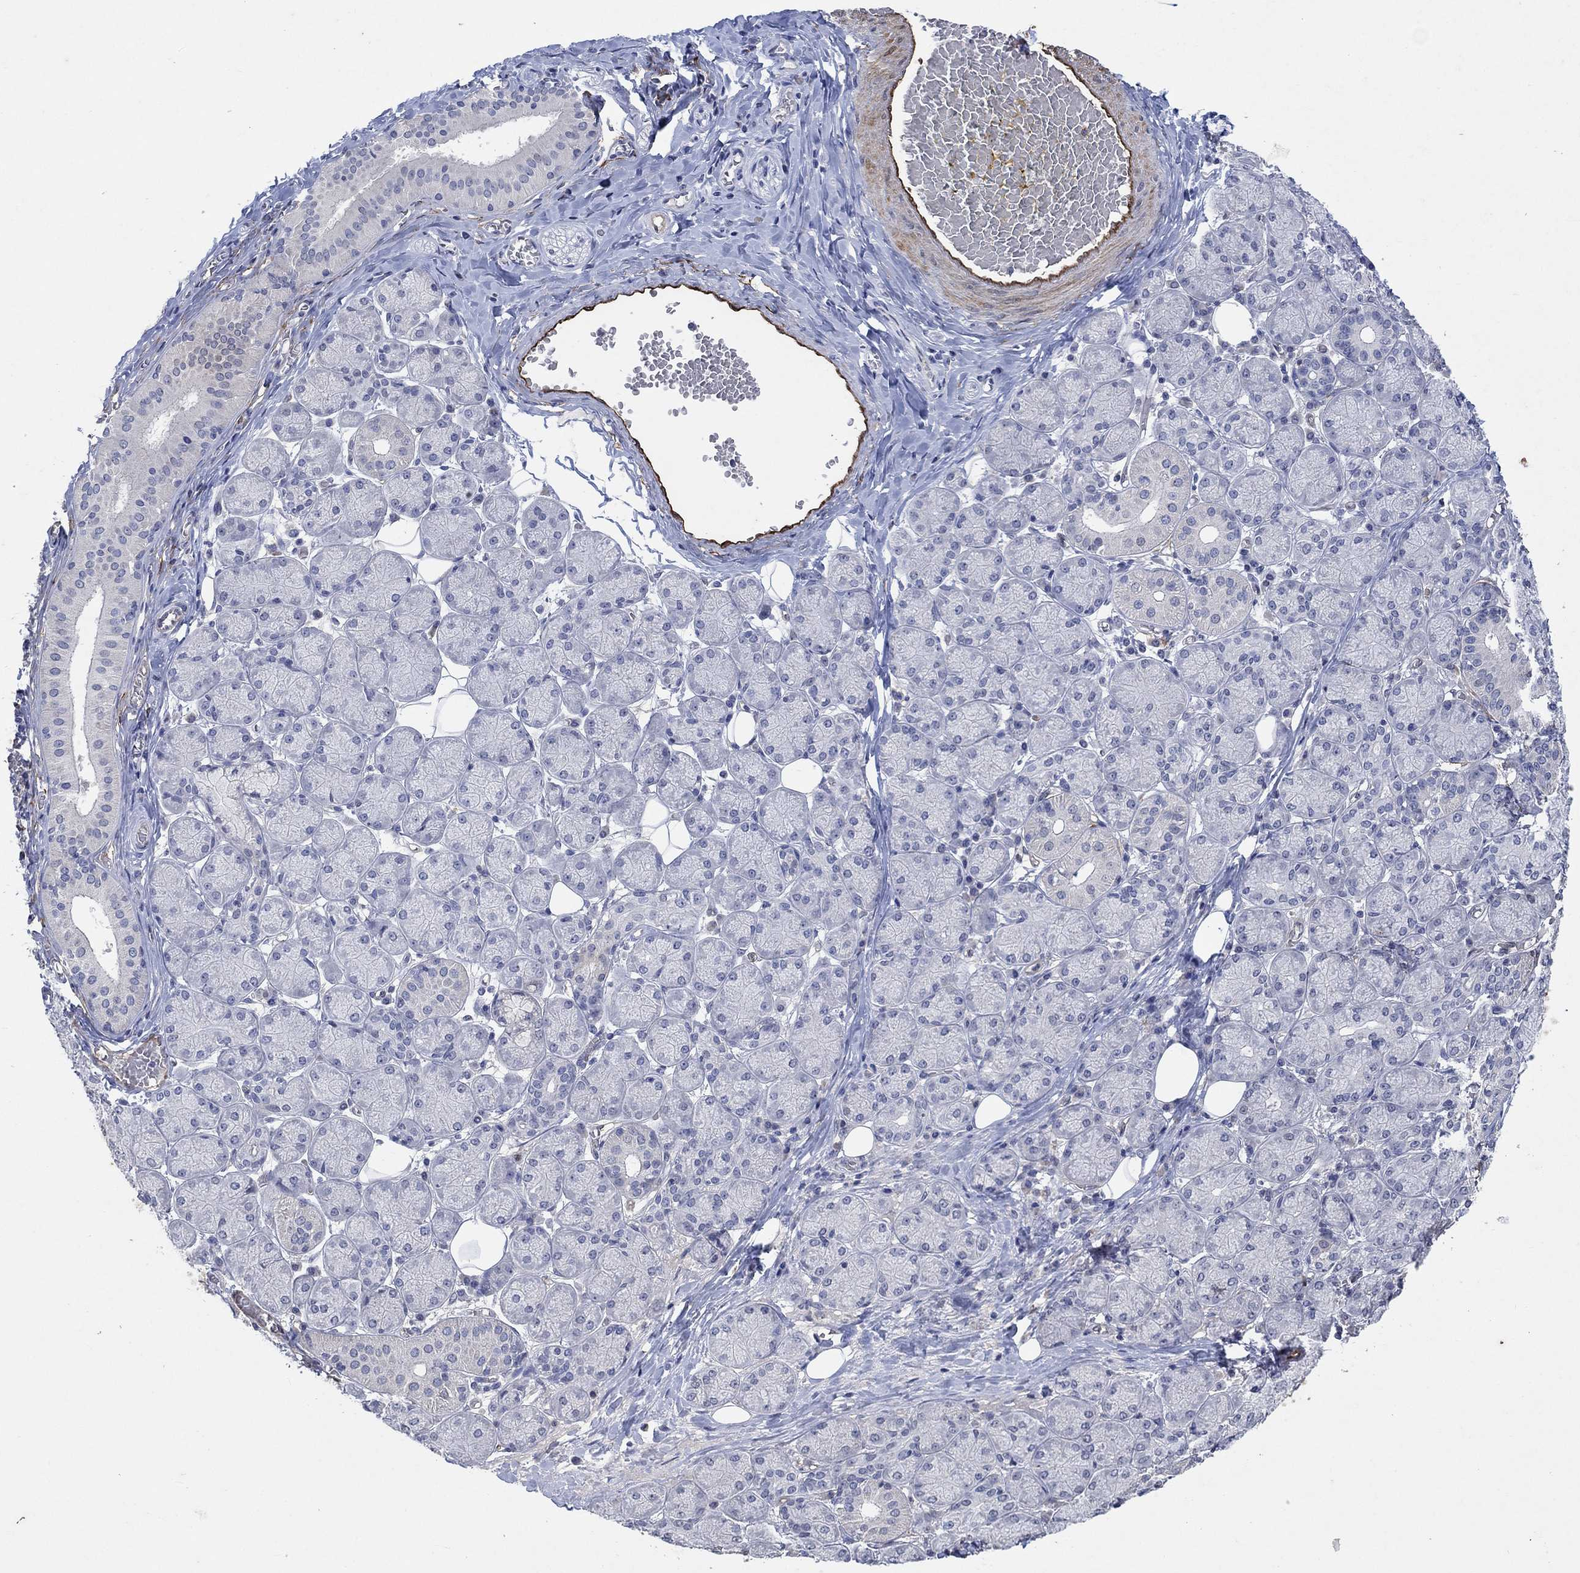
{"staining": {"intensity": "negative", "quantity": "none", "location": "none"}, "tissue": "salivary gland", "cell_type": "Glandular cells", "image_type": "normal", "snomed": [{"axis": "morphology", "description": "Normal tissue, NOS"}, {"axis": "topography", "description": "Salivary gland"}, {"axis": "topography", "description": "Peripheral nerve tissue"}], "caption": "A high-resolution photomicrograph shows immunohistochemistry staining of benign salivary gland, which demonstrates no significant positivity in glandular cells.", "gene": "TGM2", "patient": {"sex": "female", "age": 24}}